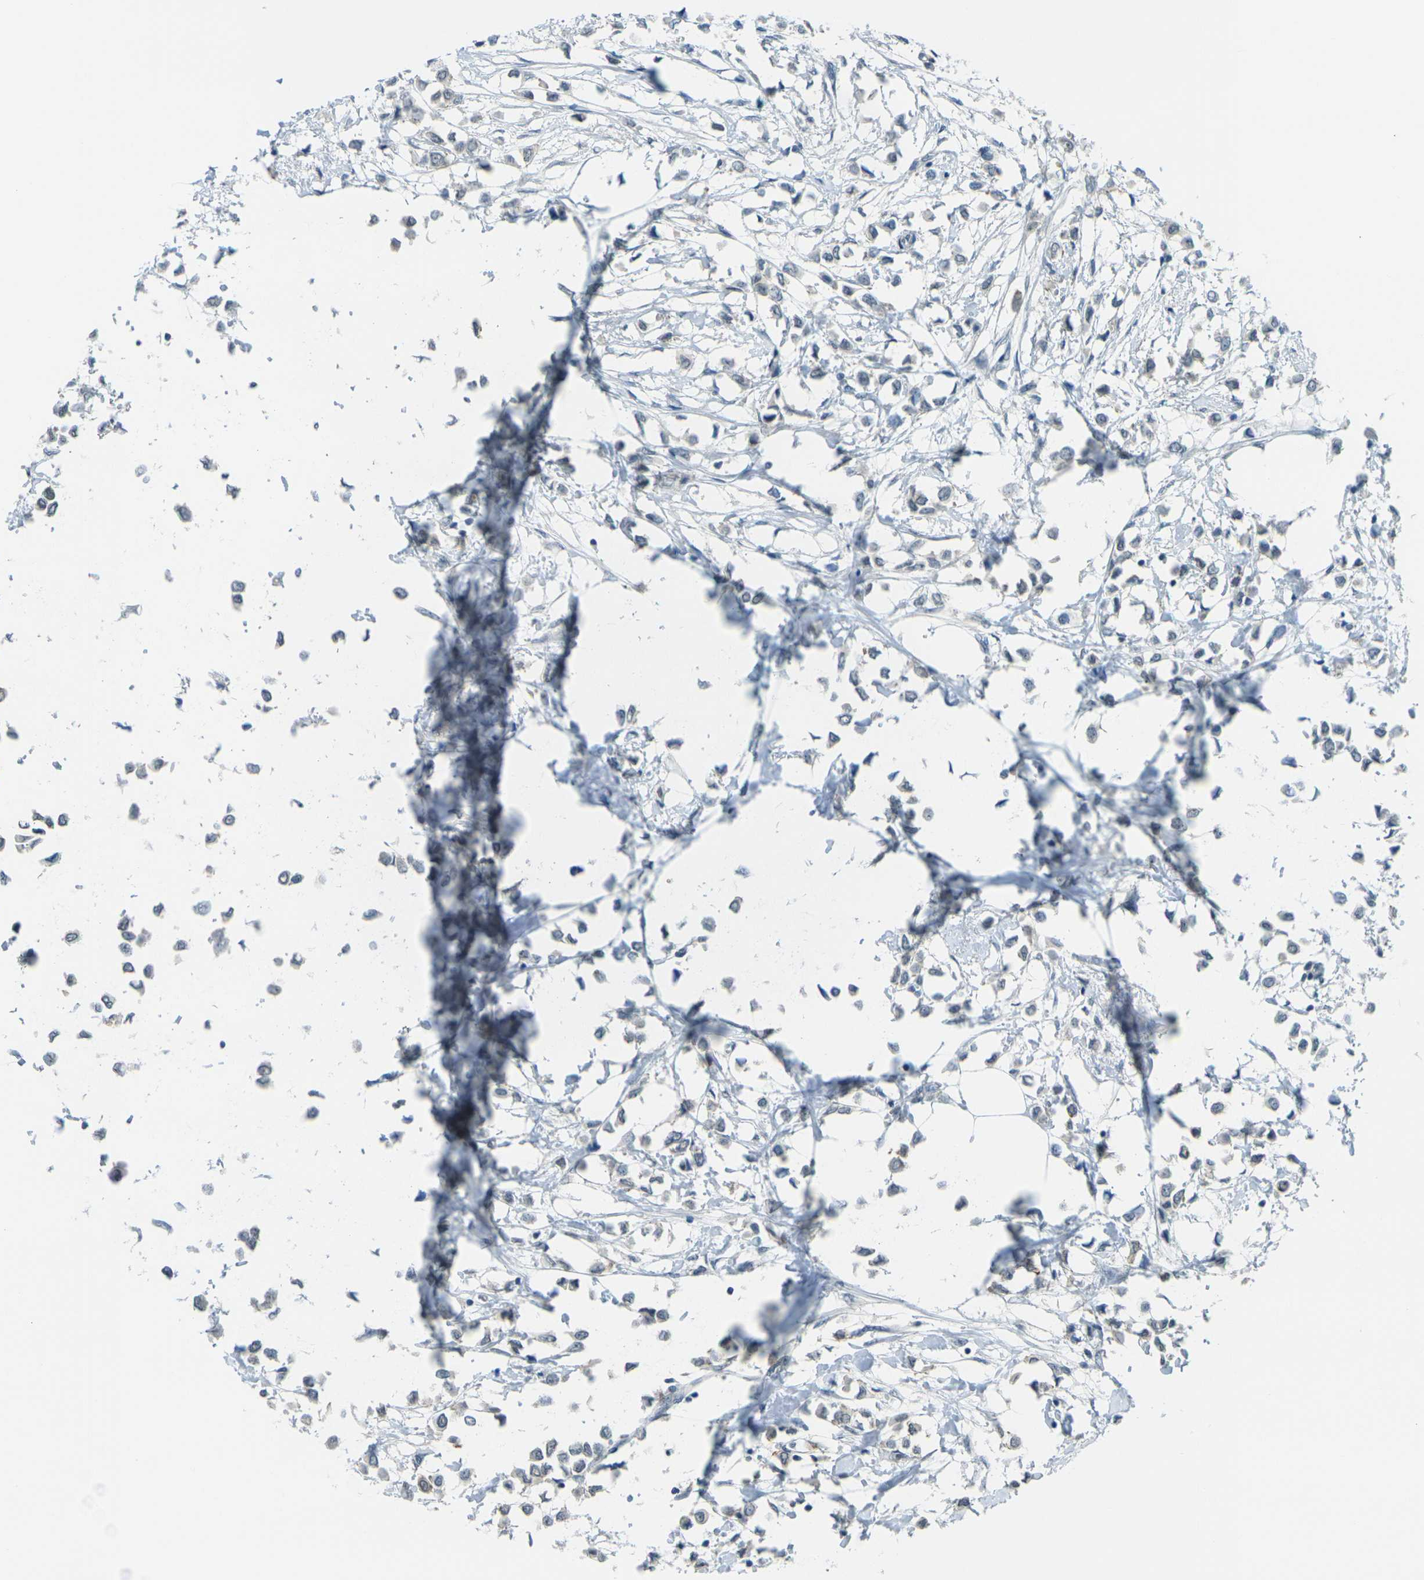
{"staining": {"intensity": "weak", "quantity": "<25%", "location": "cytoplasmic/membranous"}, "tissue": "breast cancer", "cell_type": "Tumor cells", "image_type": "cancer", "snomed": [{"axis": "morphology", "description": "Lobular carcinoma"}, {"axis": "topography", "description": "Breast"}], "caption": "A photomicrograph of breast cancer (lobular carcinoma) stained for a protein shows no brown staining in tumor cells.", "gene": "SPTBN2", "patient": {"sex": "female", "age": 51}}